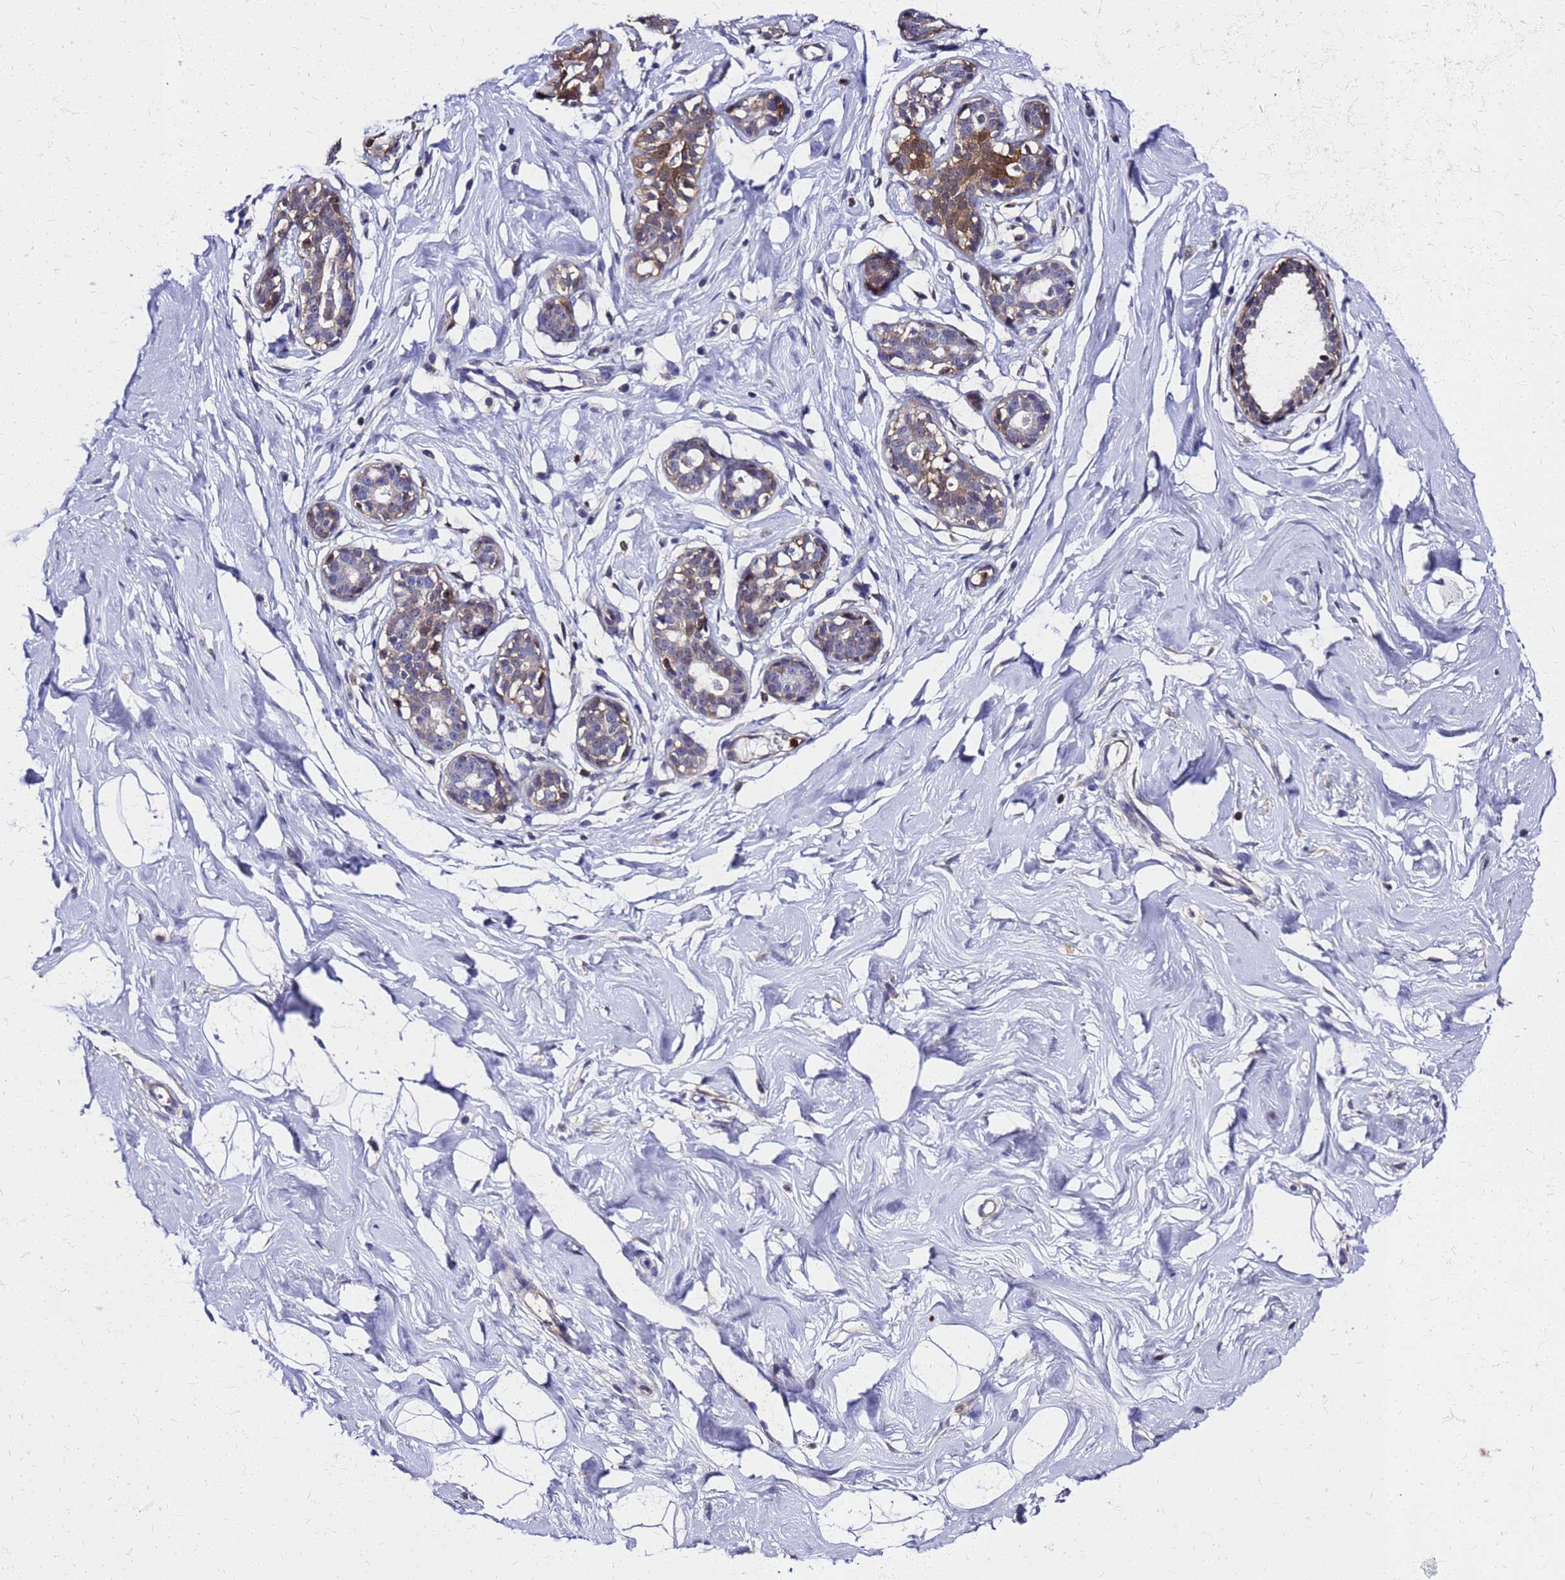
{"staining": {"intensity": "moderate", "quantity": "<25%", "location": "nuclear"}, "tissue": "breast", "cell_type": "Adipocytes", "image_type": "normal", "snomed": [{"axis": "morphology", "description": "Normal tissue, NOS"}, {"axis": "morphology", "description": "Adenoma, NOS"}, {"axis": "topography", "description": "Breast"}], "caption": "This histopathology image shows normal breast stained with IHC to label a protein in brown. The nuclear of adipocytes show moderate positivity for the protein. Nuclei are counter-stained blue.", "gene": "S100A11", "patient": {"sex": "female", "age": 23}}